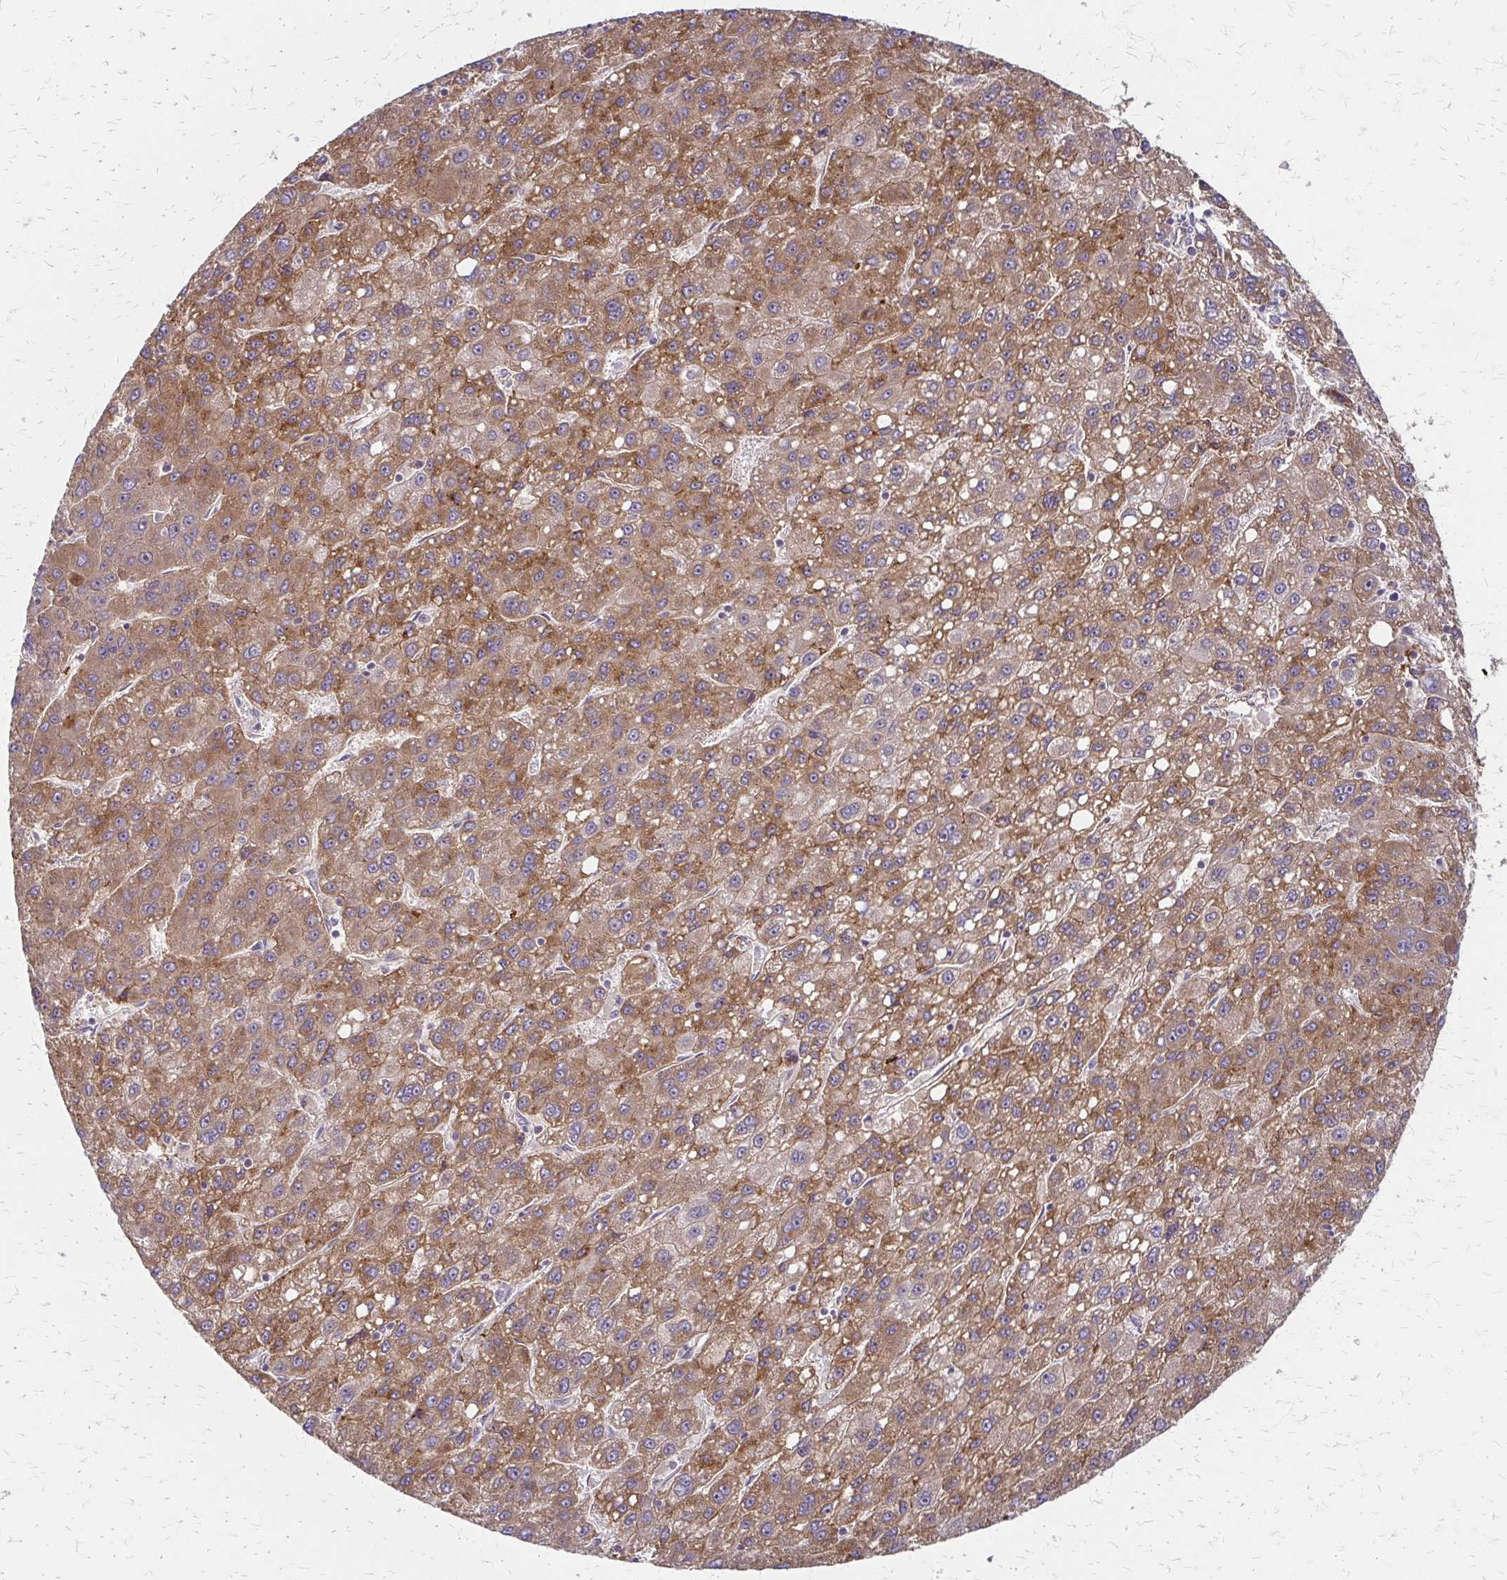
{"staining": {"intensity": "moderate", "quantity": ">75%", "location": "cytoplasmic/membranous"}, "tissue": "liver cancer", "cell_type": "Tumor cells", "image_type": "cancer", "snomed": [{"axis": "morphology", "description": "Carcinoma, Hepatocellular, NOS"}, {"axis": "topography", "description": "Liver"}], "caption": "Immunohistochemical staining of liver hepatocellular carcinoma exhibits moderate cytoplasmic/membranous protein staining in approximately >75% of tumor cells.", "gene": "ZNF383", "patient": {"sex": "female", "age": 82}}